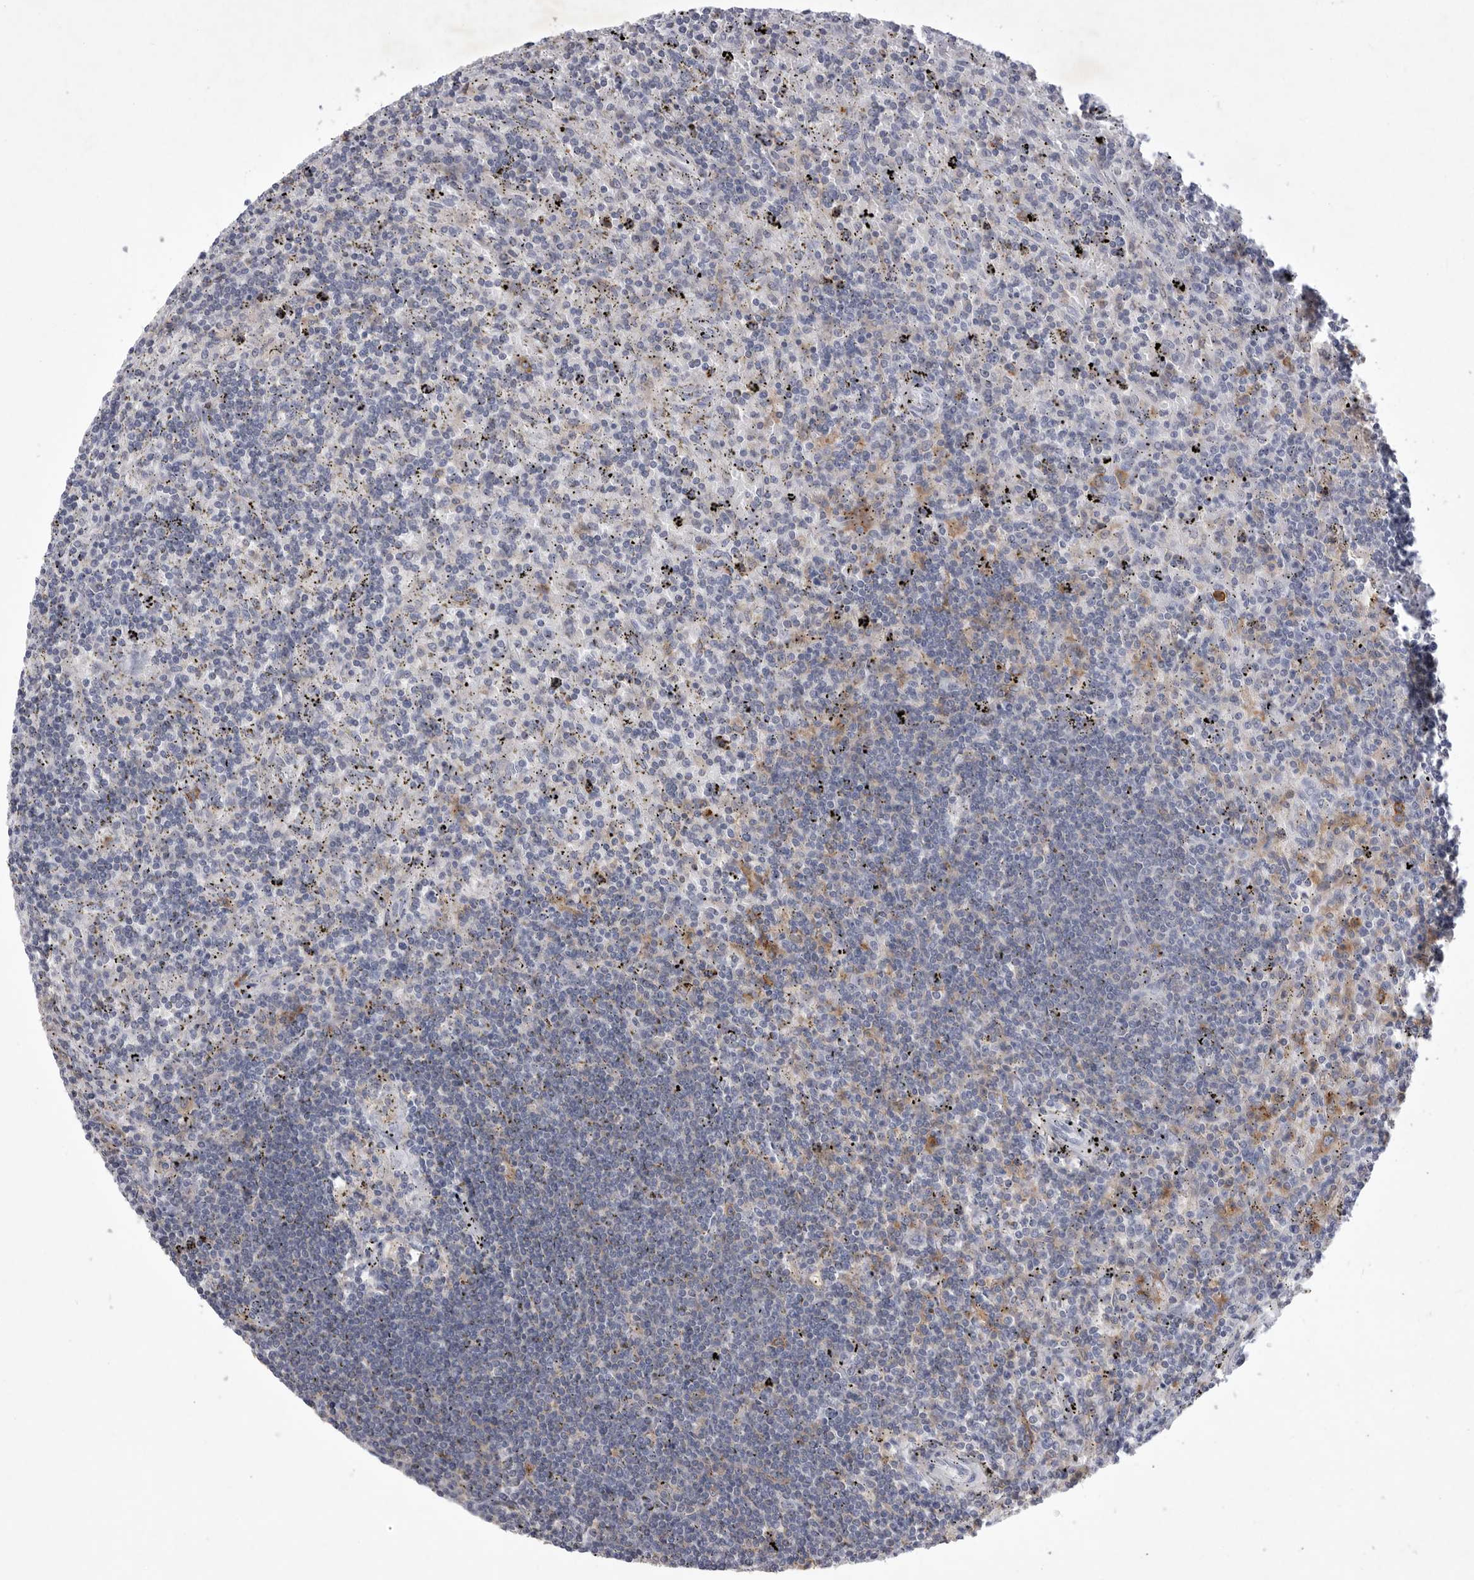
{"staining": {"intensity": "negative", "quantity": "none", "location": "none"}, "tissue": "lymphoma", "cell_type": "Tumor cells", "image_type": "cancer", "snomed": [{"axis": "morphology", "description": "Malignant lymphoma, non-Hodgkin's type, Low grade"}, {"axis": "topography", "description": "Spleen"}], "caption": "An immunohistochemistry (IHC) image of malignant lymphoma, non-Hodgkin's type (low-grade) is shown. There is no staining in tumor cells of malignant lymphoma, non-Hodgkin's type (low-grade).", "gene": "SIGLEC10", "patient": {"sex": "male", "age": 76}}